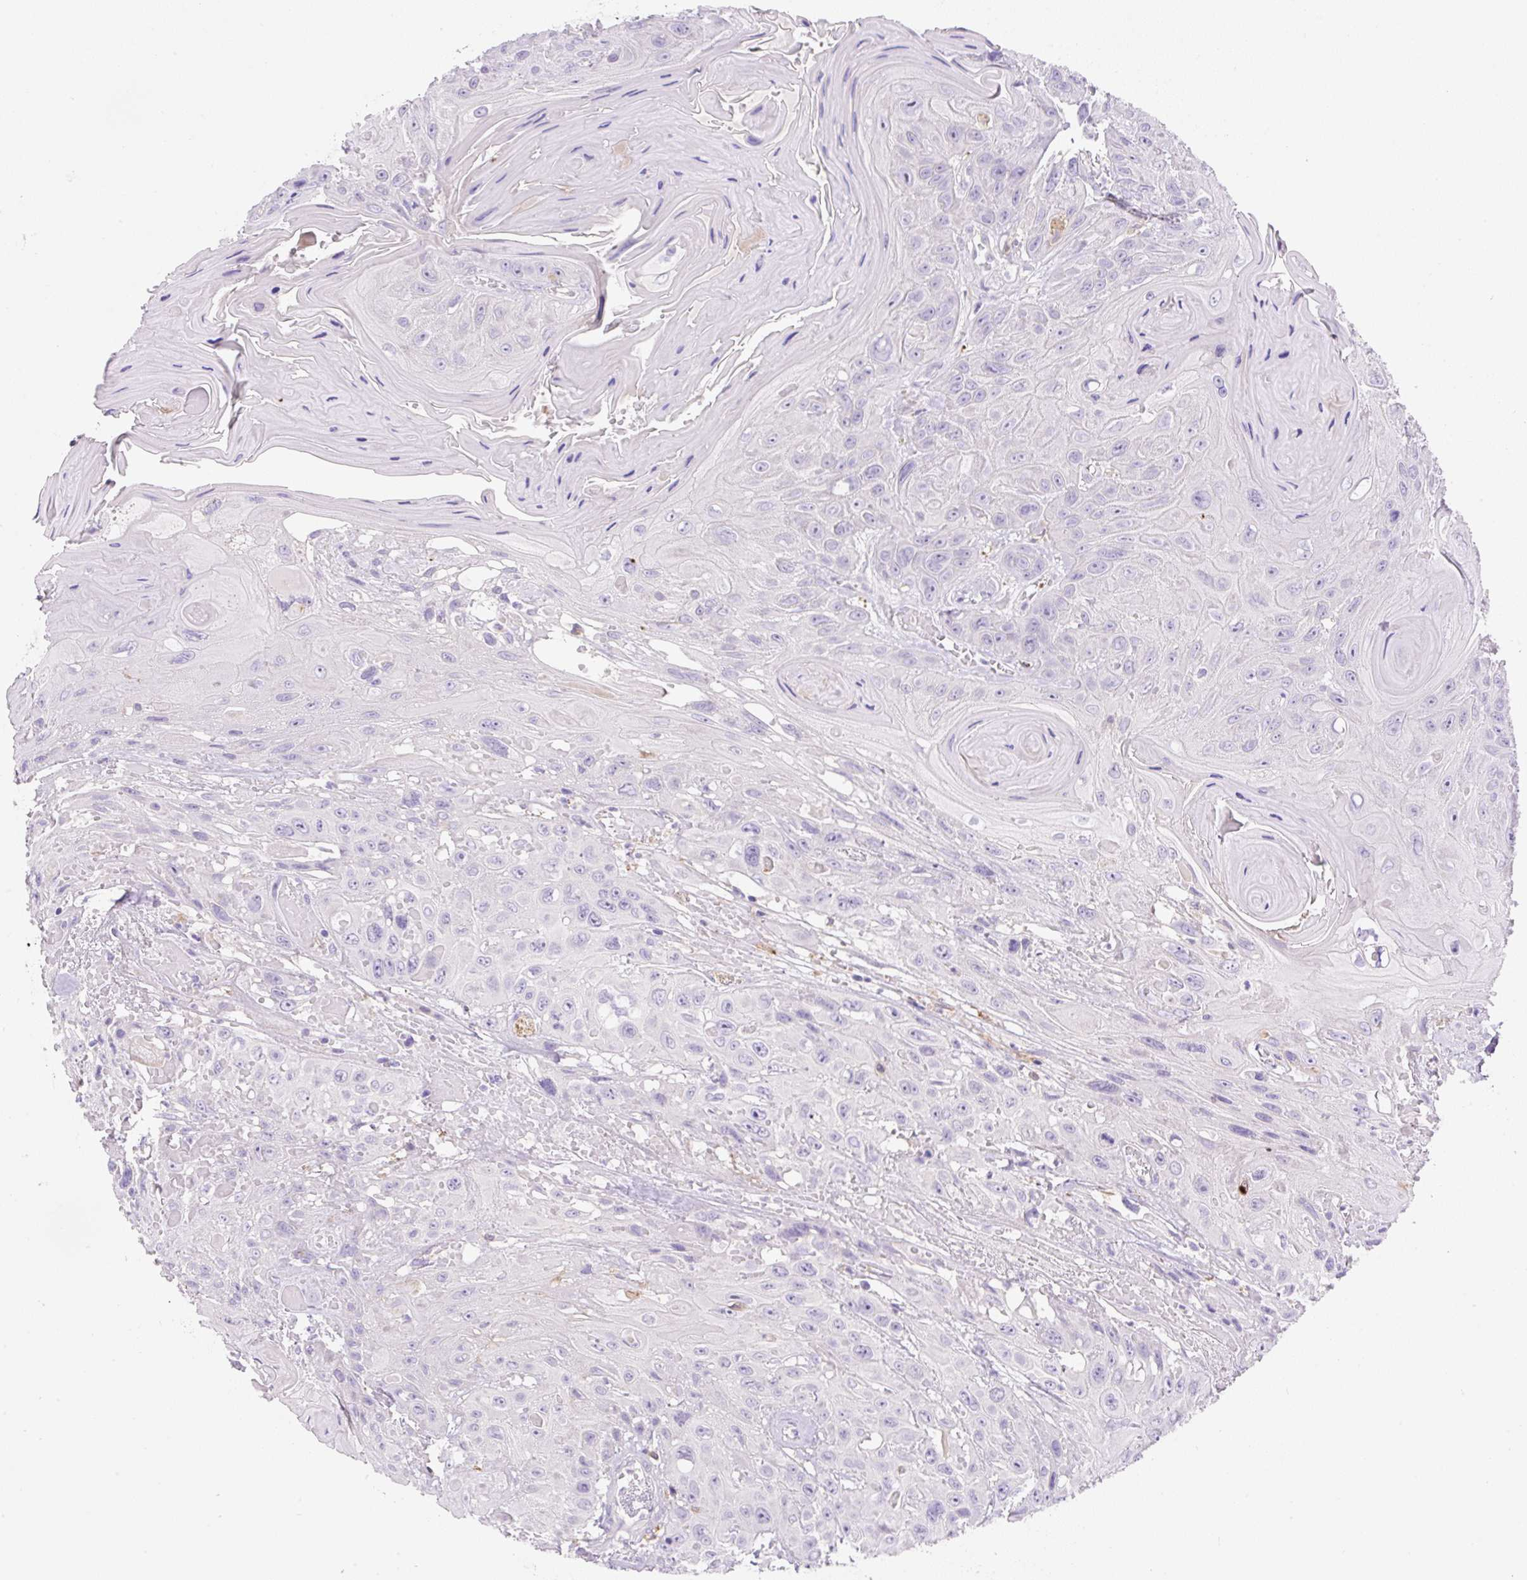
{"staining": {"intensity": "negative", "quantity": "none", "location": "none"}, "tissue": "head and neck cancer", "cell_type": "Tumor cells", "image_type": "cancer", "snomed": [{"axis": "morphology", "description": "Squamous cell carcinoma, NOS"}, {"axis": "topography", "description": "Head-Neck"}], "caption": "Tumor cells are negative for brown protein staining in squamous cell carcinoma (head and neck). The staining is performed using DAB (3,3'-diaminobenzidine) brown chromogen with nuclei counter-stained in using hematoxylin.", "gene": "TDRD15", "patient": {"sex": "female", "age": 59}}